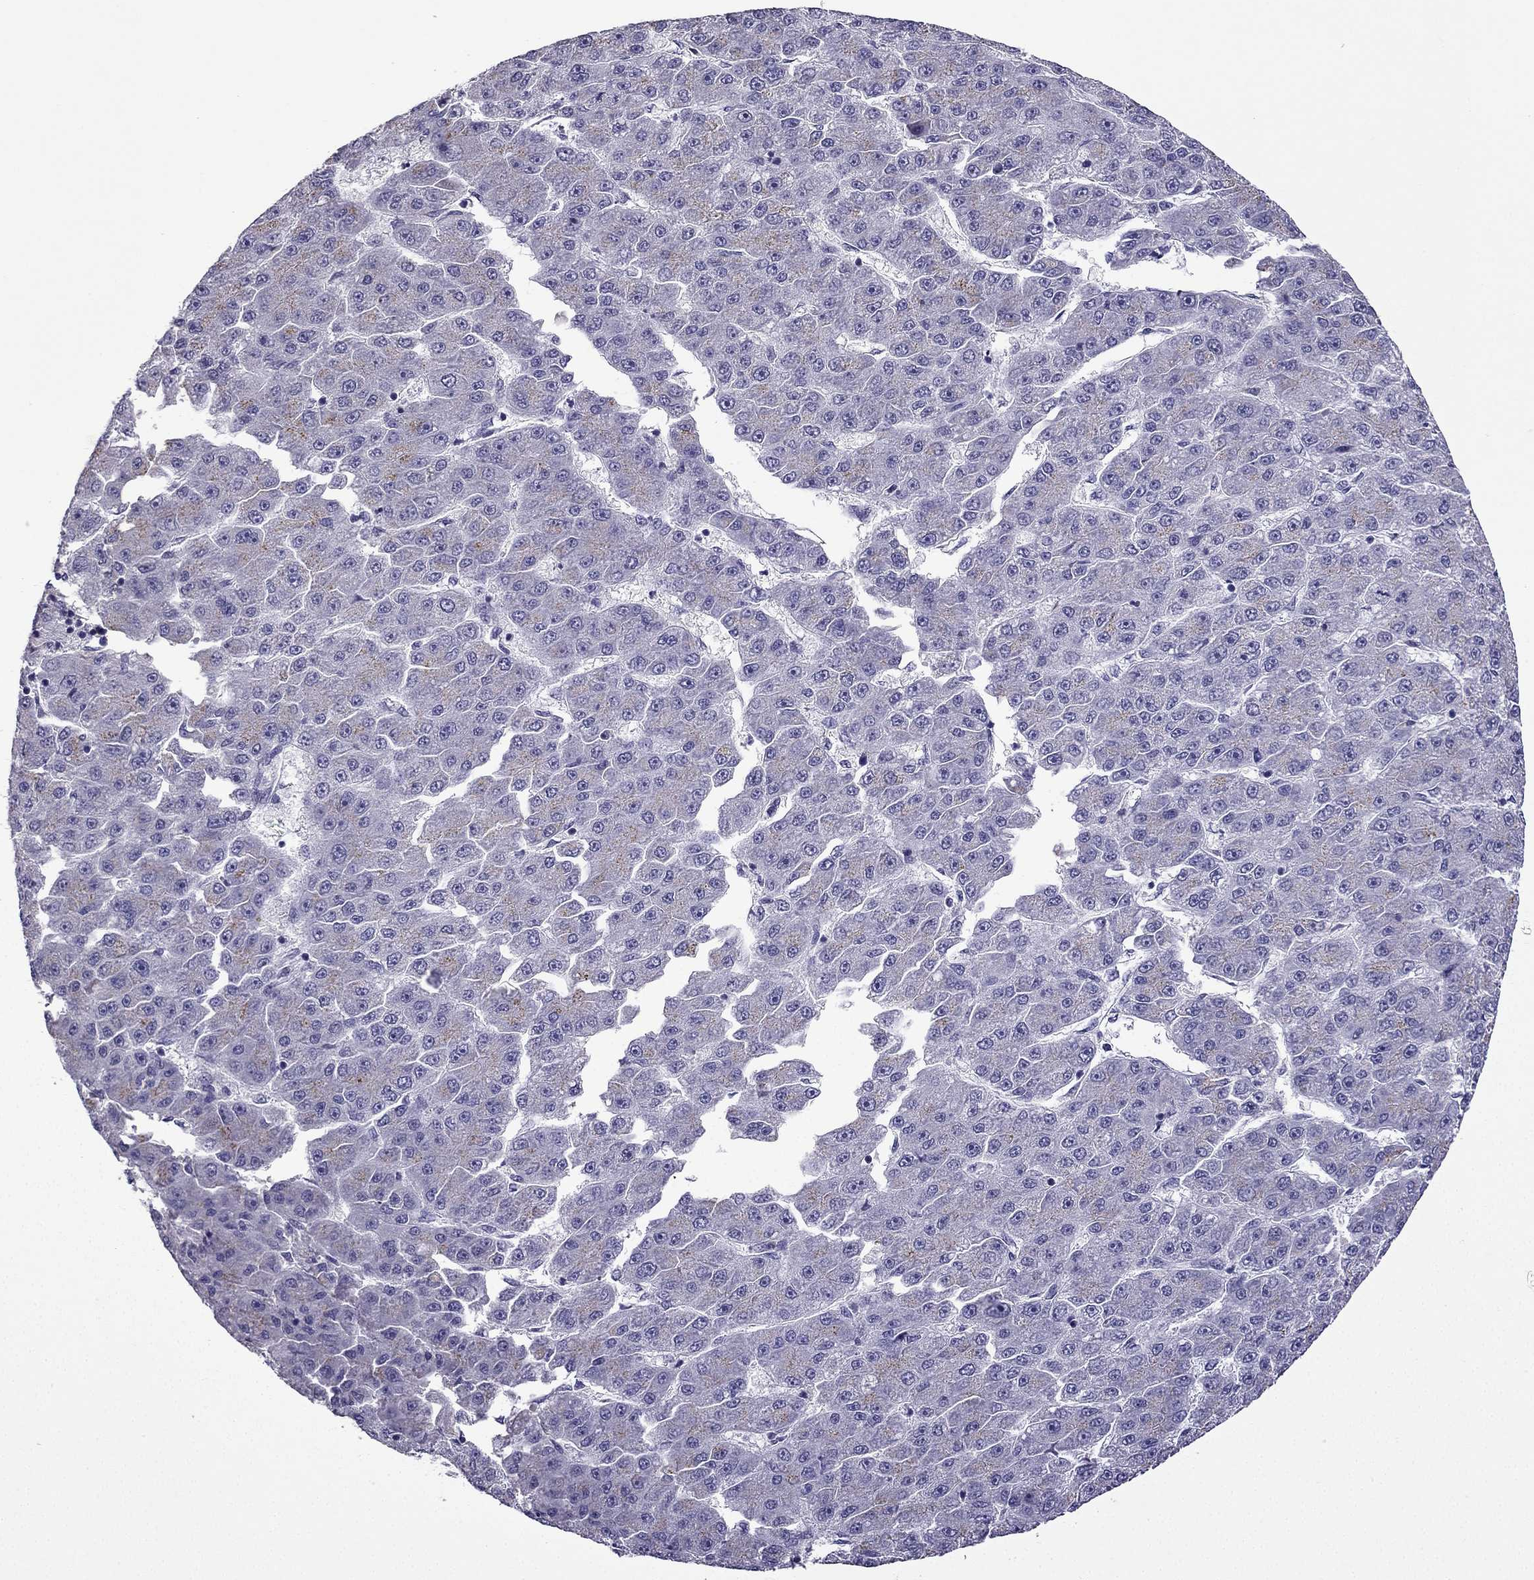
{"staining": {"intensity": "weak", "quantity": "<25%", "location": "cytoplasmic/membranous"}, "tissue": "liver cancer", "cell_type": "Tumor cells", "image_type": "cancer", "snomed": [{"axis": "morphology", "description": "Carcinoma, Hepatocellular, NOS"}, {"axis": "topography", "description": "Liver"}], "caption": "Protein analysis of hepatocellular carcinoma (liver) reveals no significant positivity in tumor cells.", "gene": "TTN", "patient": {"sex": "male", "age": 67}}